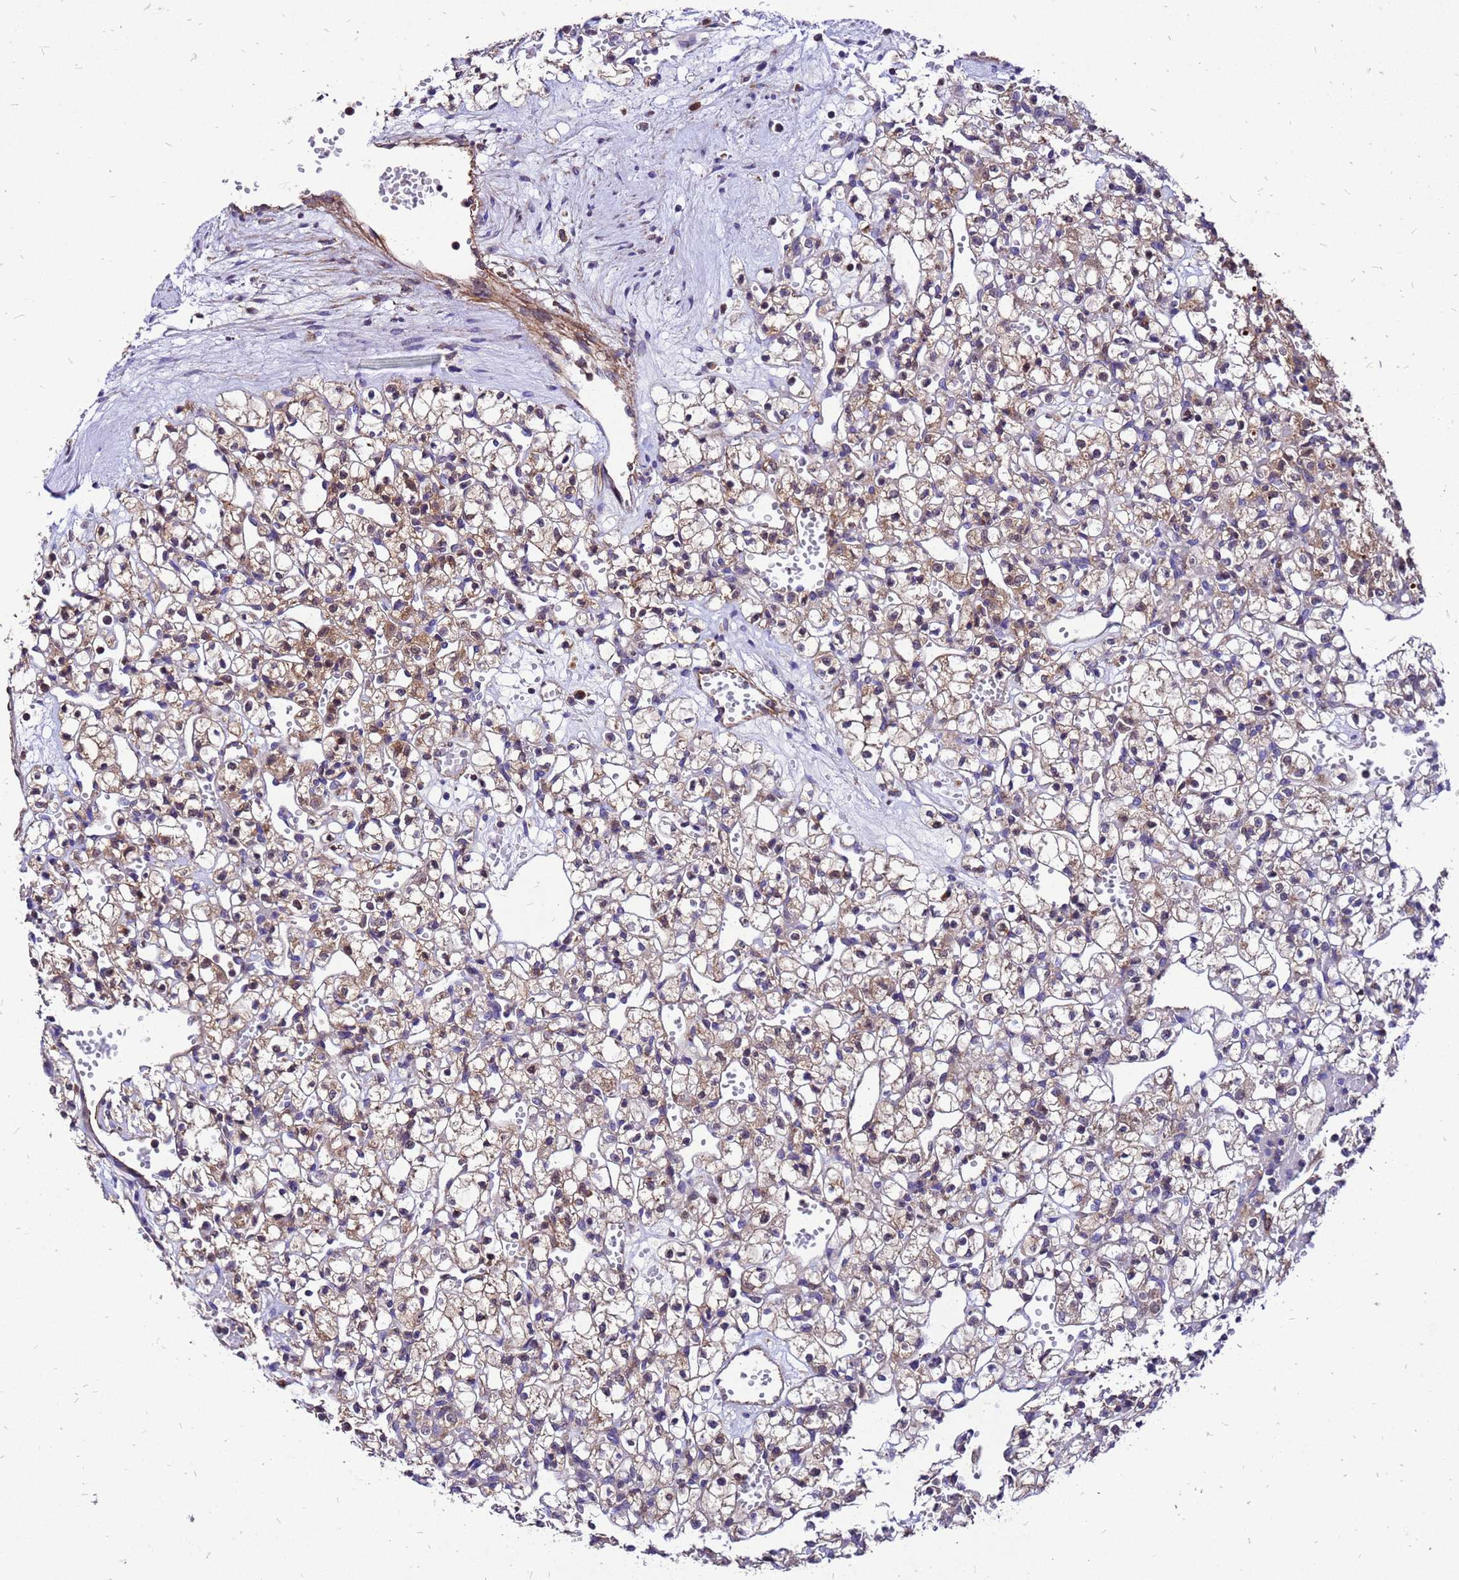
{"staining": {"intensity": "moderate", "quantity": "25%-75%", "location": "cytoplasmic/membranous"}, "tissue": "renal cancer", "cell_type": "Tumor cells", "image_type": "cancer", "snomed": [{"axis": "morphology", "description": "Adenocarcinoma, NOS"}, {"axis": "topography", "description": "Kidney"}], "caption": "This is an image of immunohistochemistry (IHC) staining of renal adenocarcinoma, which shows moderate expression in the cytoplasmic/membranous of tumor cells.", "gene": "DUSP23", "patient": {"sex": "female", "age": 59}}